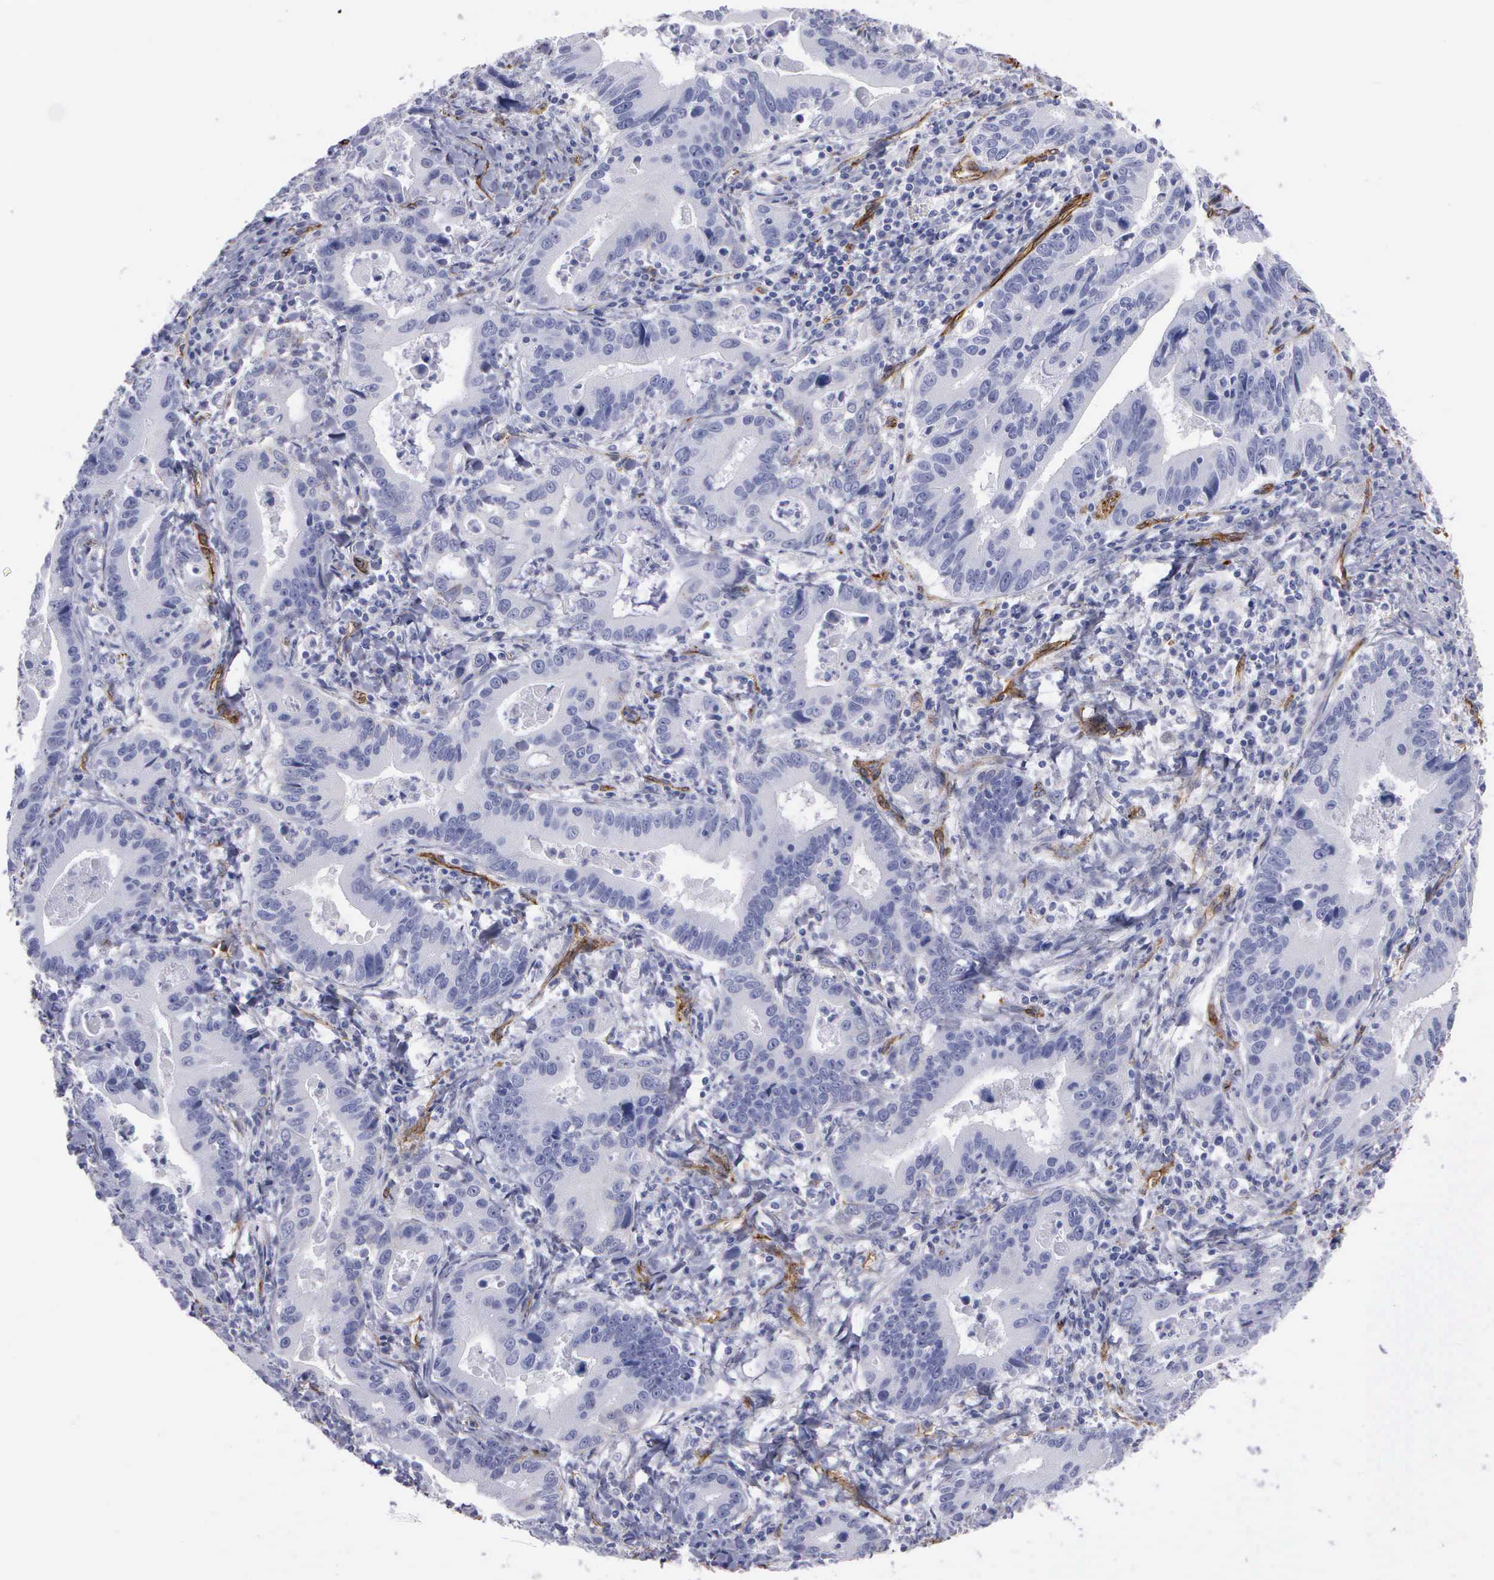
{"staining": {"intensity": "negative", "quantity": "none", "location": "none"}, "tissue": "stomach cancer", "cell_type": "Tumor cells", "image_type": "cancer", "snomed": [{"axis": "morphology", "description": "Adenocarcinoma, NOS"}, {"axis": "topography", "description": "Stomach, upper"}], "caption": "This is an immunohistochemistry image of human stomach cancer. There is no staining in tumor cells.", "gene": "MAGEB10", "patient": {"sex": "male", "age": 63}}